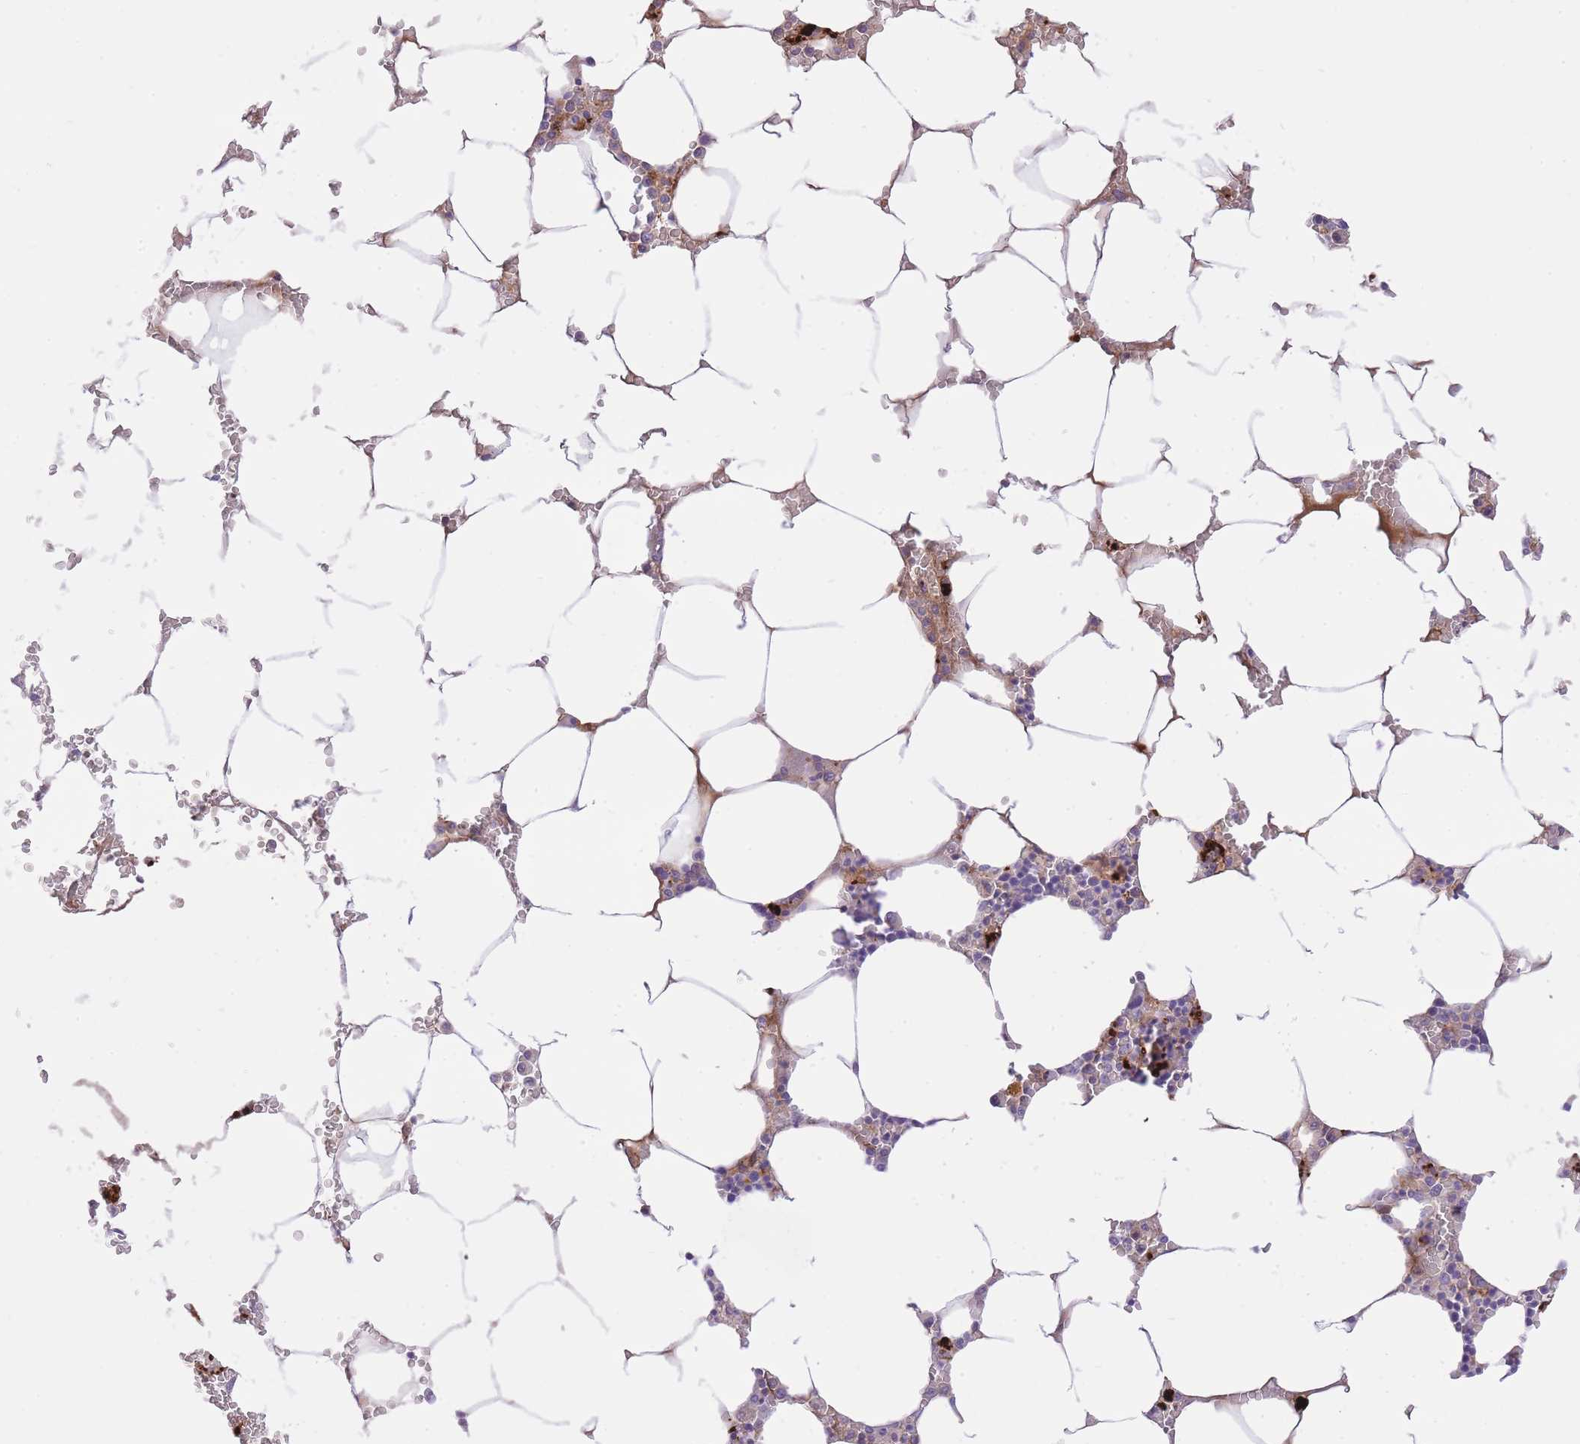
{"staining": {"intensity": "weak", "quantity": "25%-75%", "location": "cytoplasmic/membranous"}, "tissue": "bone marrow", "cell_type": "Hematopoietic cells", "image_type": "normal", "snomed": [{"axis": "morphology", "description": "Normal tissue, NOS"}, {"axis": "topography", "description": "Bone marrow"}], "caption": "Weak cytoplasmic/membranous positivity for a protein is seen in approximately 25%-75% of hematopoietic cells of normal bone marrow using IHC.", "gene": "HRG", "patient": {"sex": "male", "age": 70}}